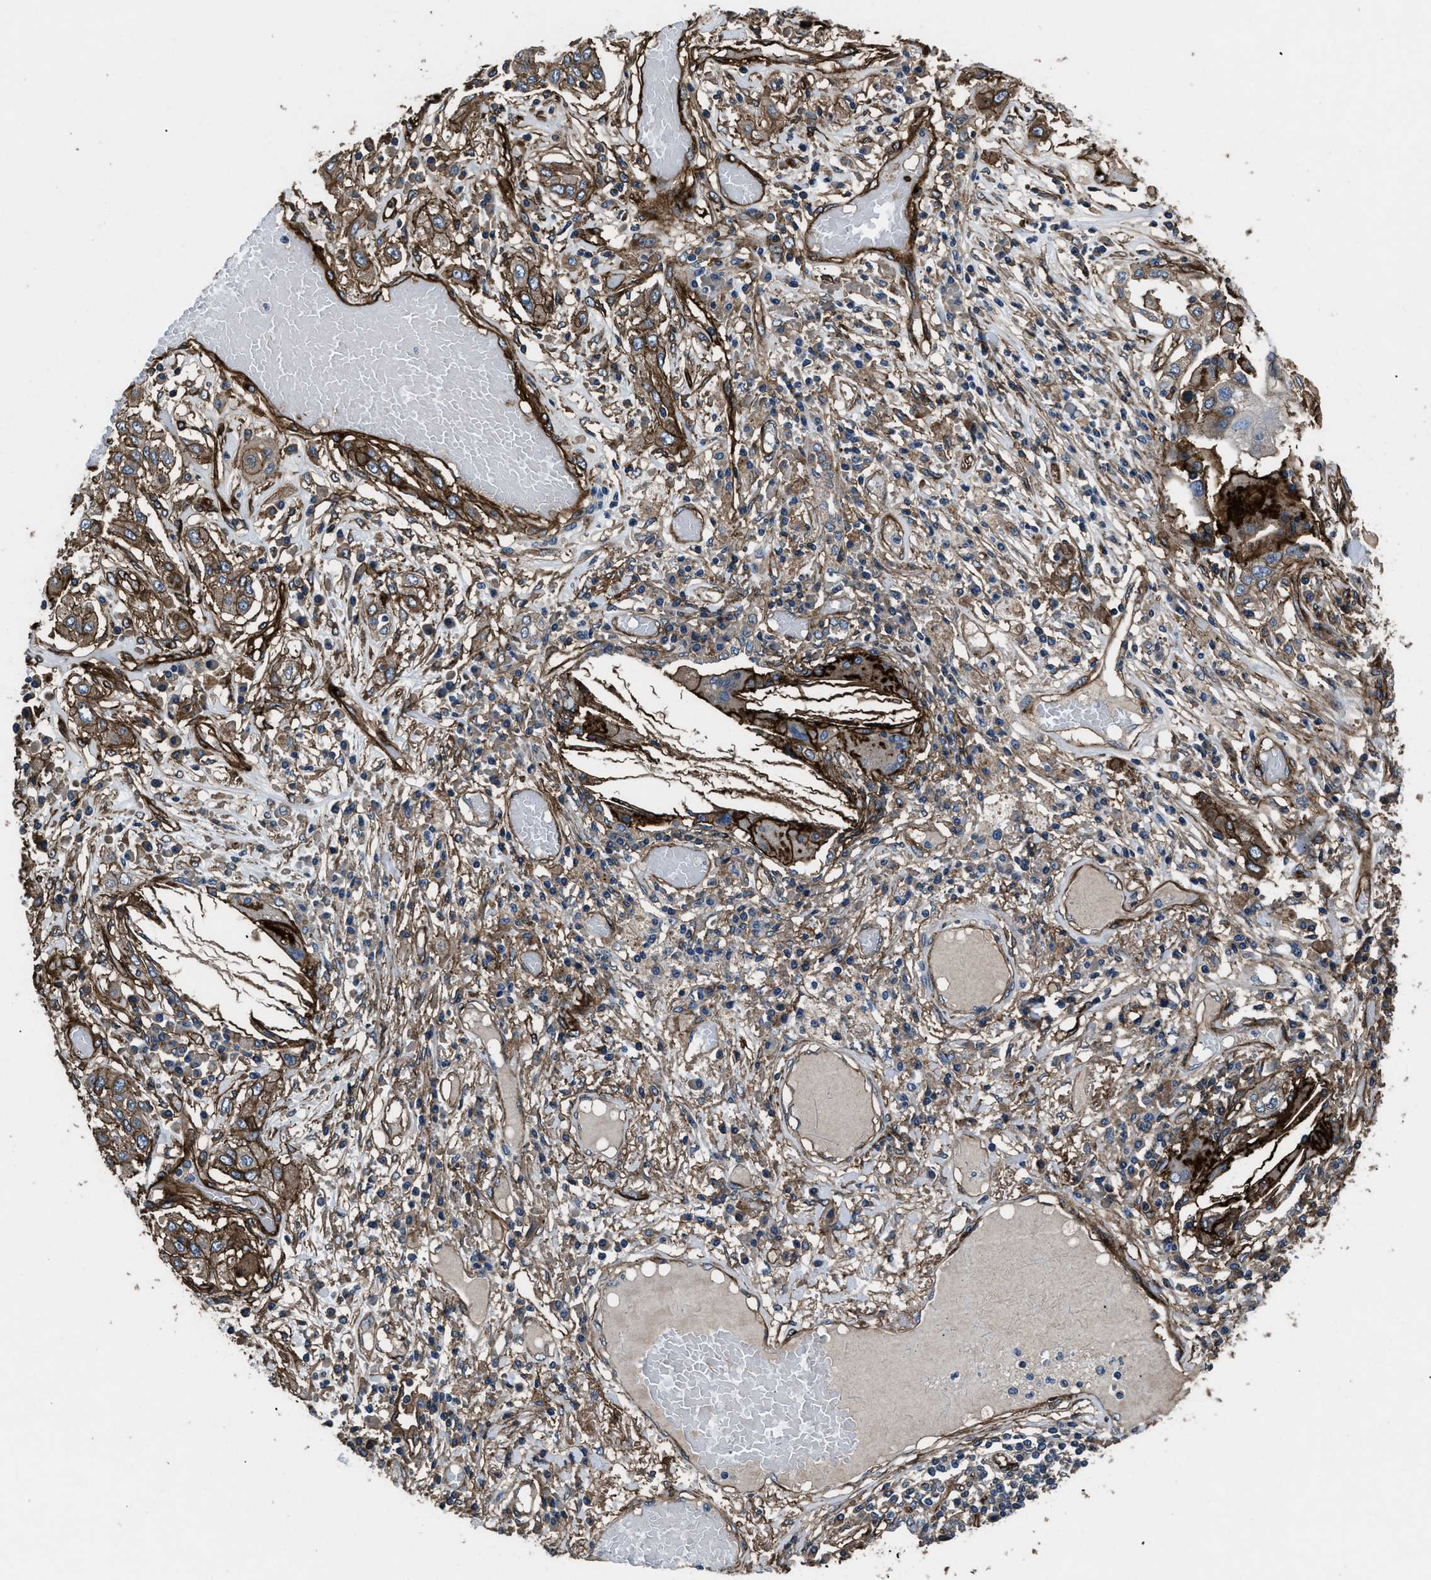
{"staining": {"intensity": "moderate", "quantity": "25%-75%", "location": "cytoplasmic/membranous"}, "tissue": "lung cancer", "cell_type": "Tumor cells", "image_type": "cancer", "snomed": [{"axis": "morphology", "description": "Squamous cell carcinoma, NOS"}, {"axis": "topography", "description": "Lung"}], "caption": "The image reveals a brown stain indicating the presence of a protein in the cytoplasmic/membranous of tumor cells in lung cancer.", "gene": "CD276", "patient": {"sex": "male", "age": 71}}